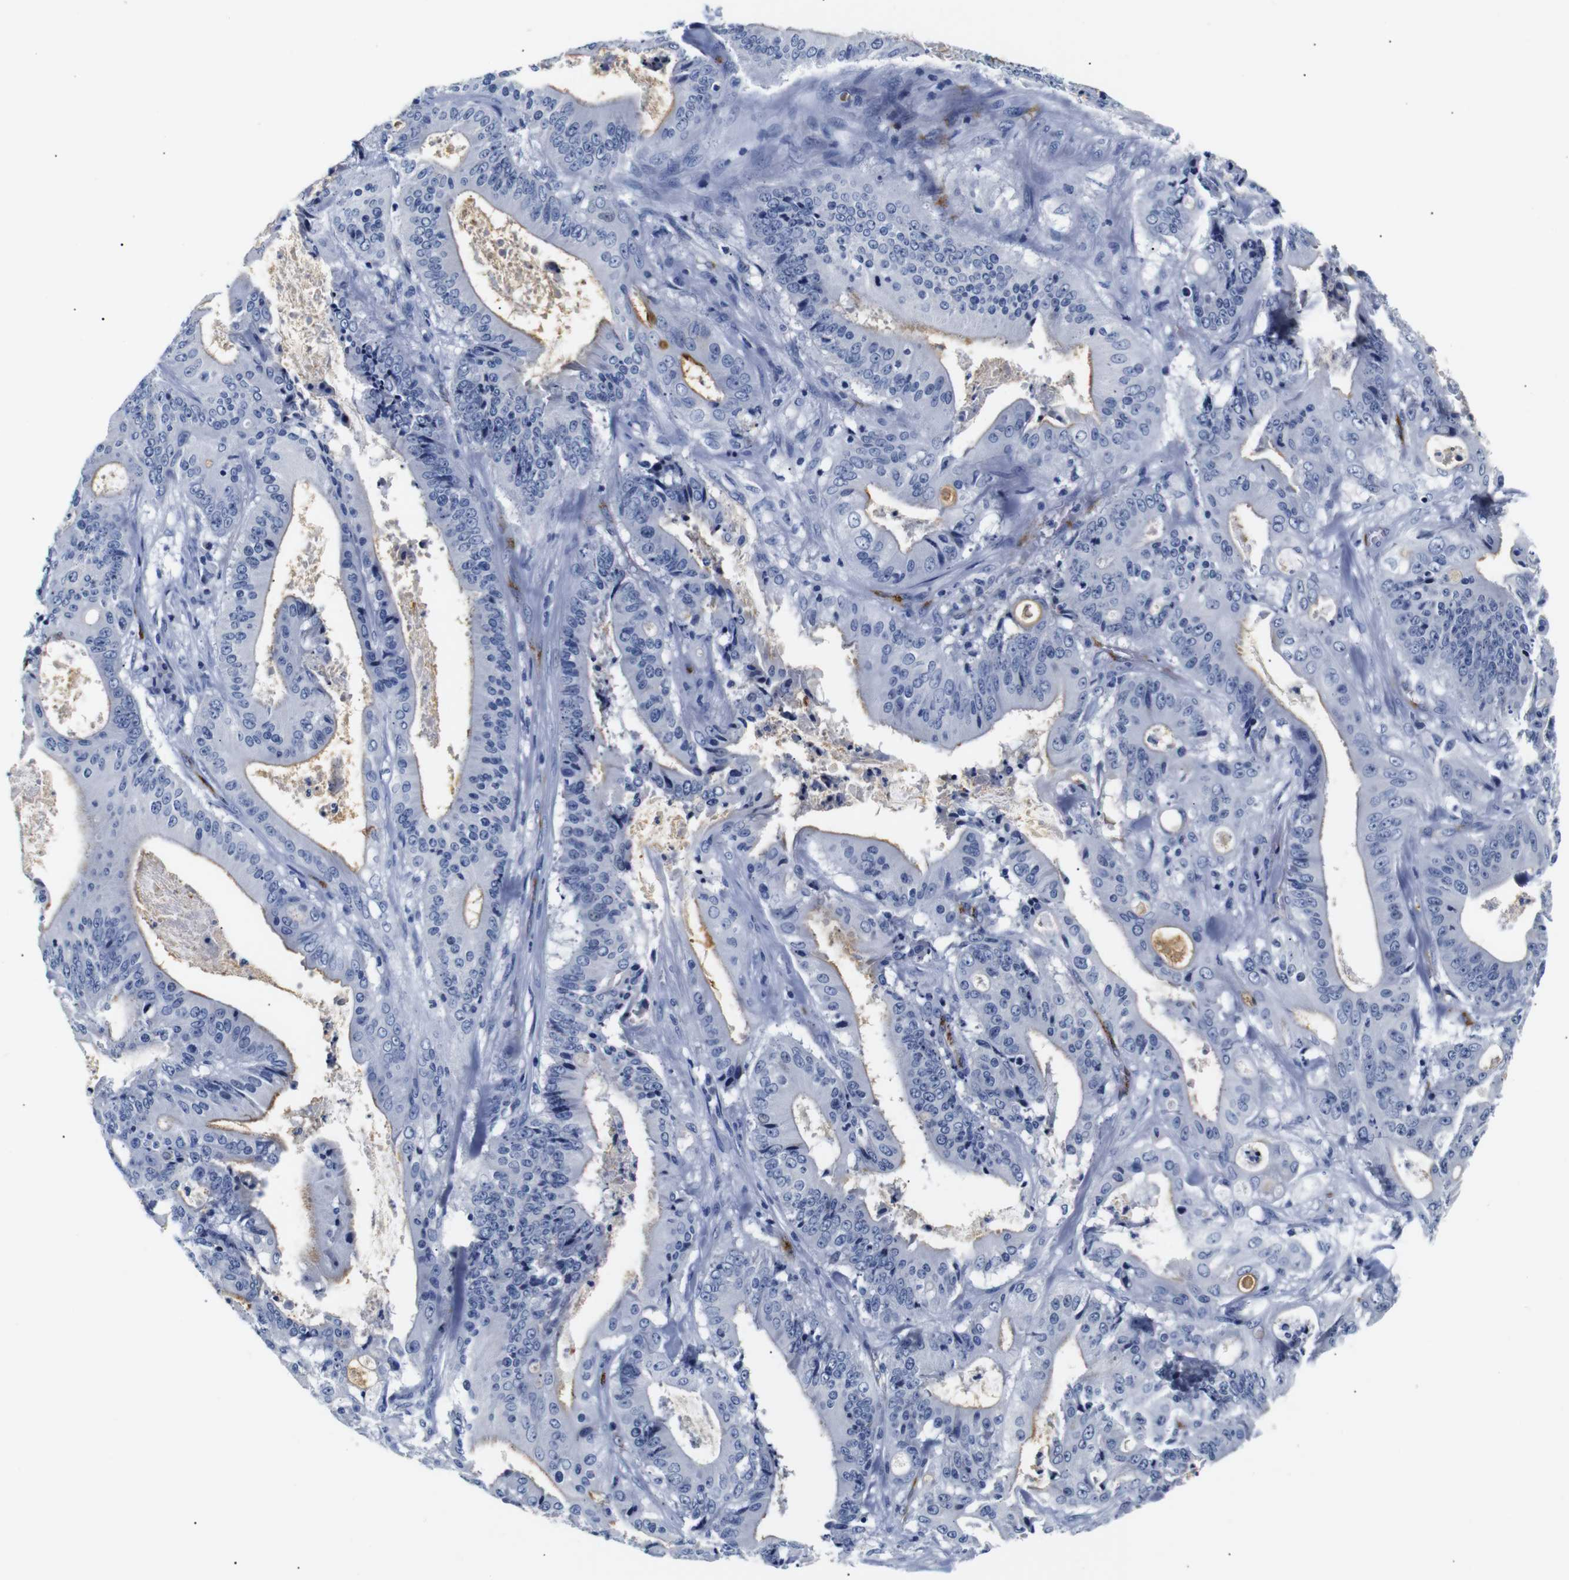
{"staining": {"intensity": "weak", "quantity": "<25%", "location": "cytoplasmic/membranous"}, "tissue": "pancreatic cancer", "cell_type": "Tumor cells", "image_type": "cancer", "snomed": [{"axis": "morphology", "description": "Normal tissue, NOS"}, {"axis": "topography", "description": "Lymph node"}], "caption": "High magnification brightfield microscopy of pancreatic cancer stained with DAB (3,3'-diaminobenzidine) (brown) and counterstained with hematoxylin (blue): tumor cells show no significant expression. (DAB immunohistochemistry (IHC) with hematoxylin counter stain).", "gene": "MUC4", "patient": {"sex": "male", "age": 62}}